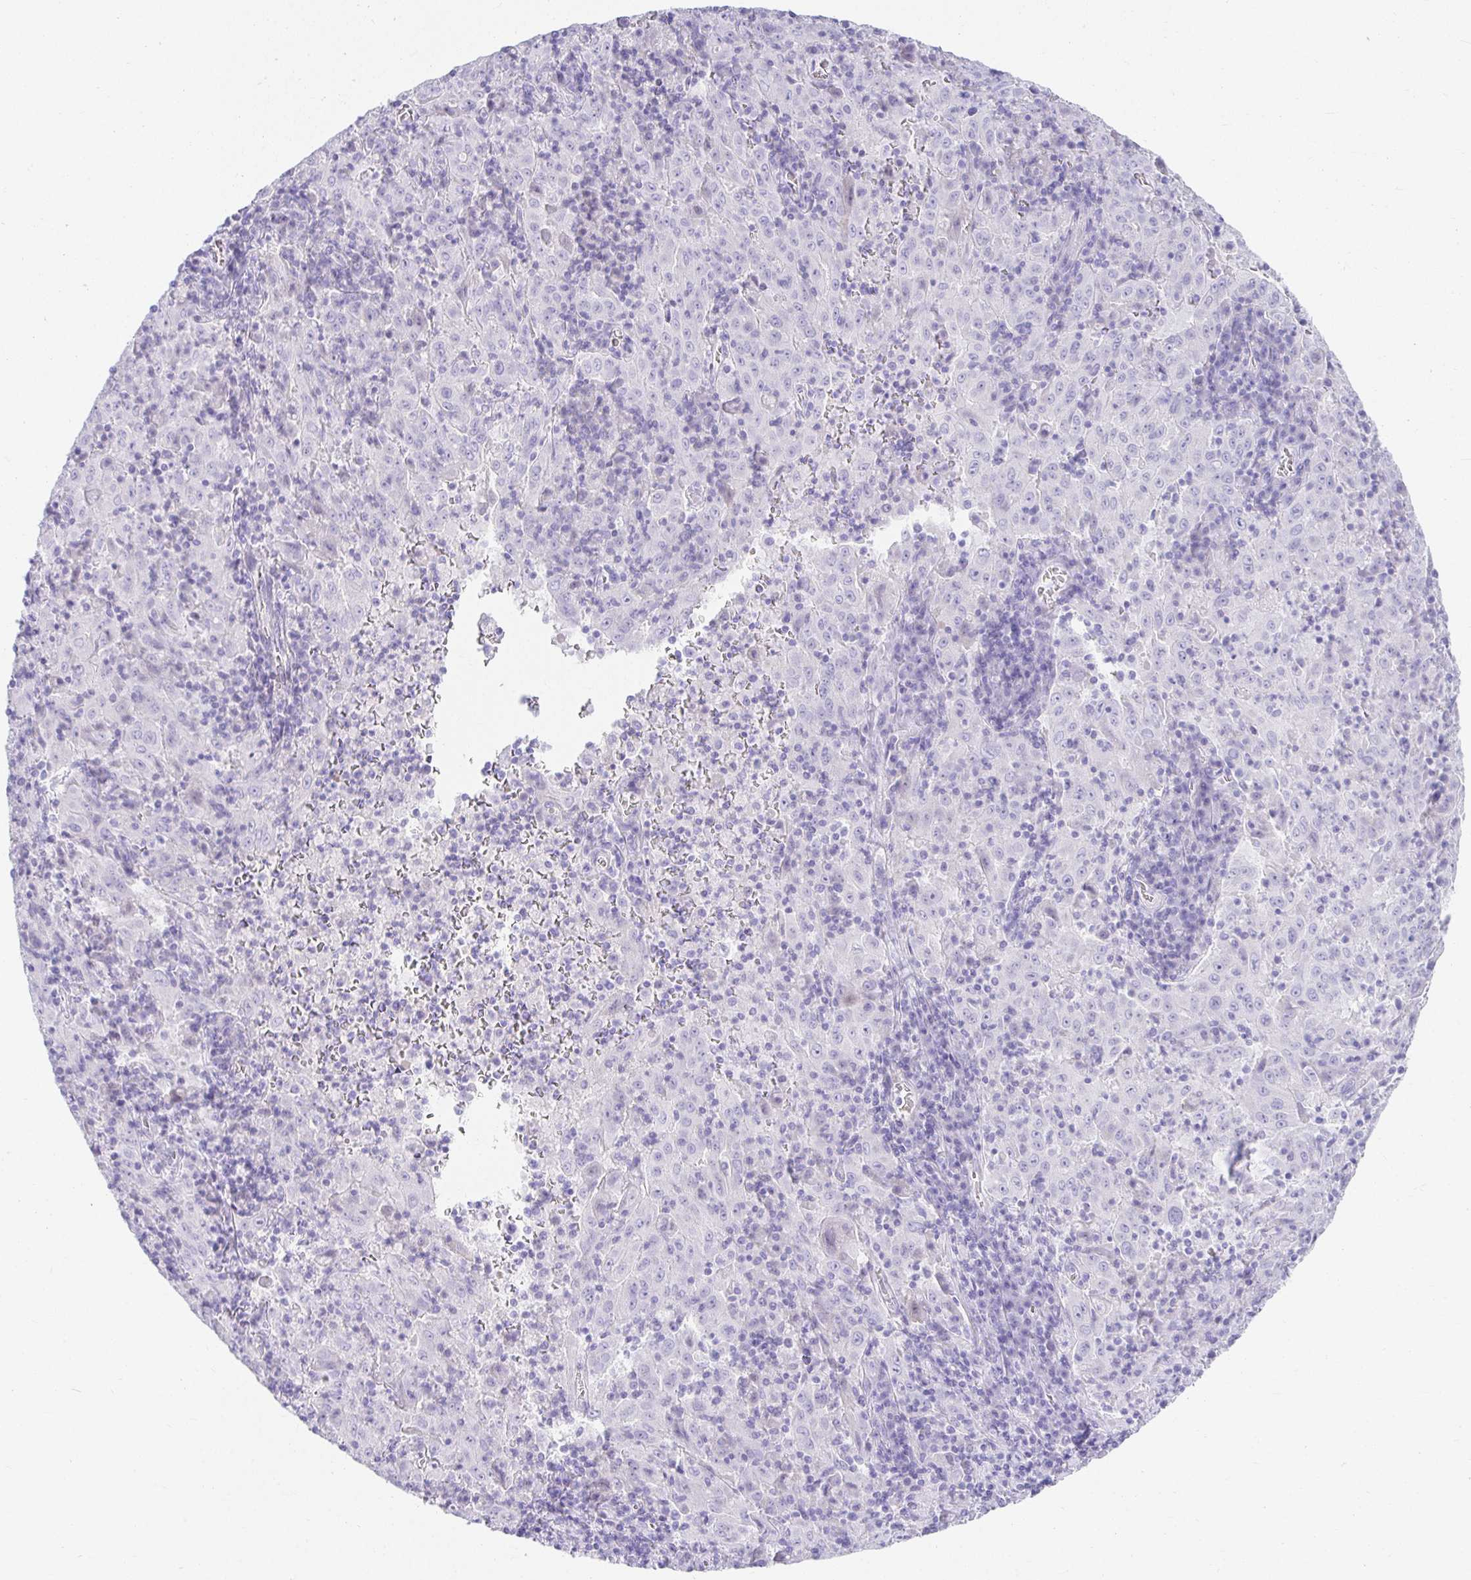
{"staining": {"intensity": "negative", "quantity": "none", "location": "none"}, "tissue": "pancreatic cancer", "cell_type": "Tumor cells", "image_type": "cancer", "snomed": [{"axis": "morphology", "description": "Adenocarcinoma, NOS"}, {"axis": "topography", "description": "Pancreas"}], "caption": "Immunohistochemistry micrograph of pancreatic cancer stained for a protein (brown), which exhibits no expression in tumor cells.", "gene": "CHAT", "patient": {"sex": "male", "age": 63}}